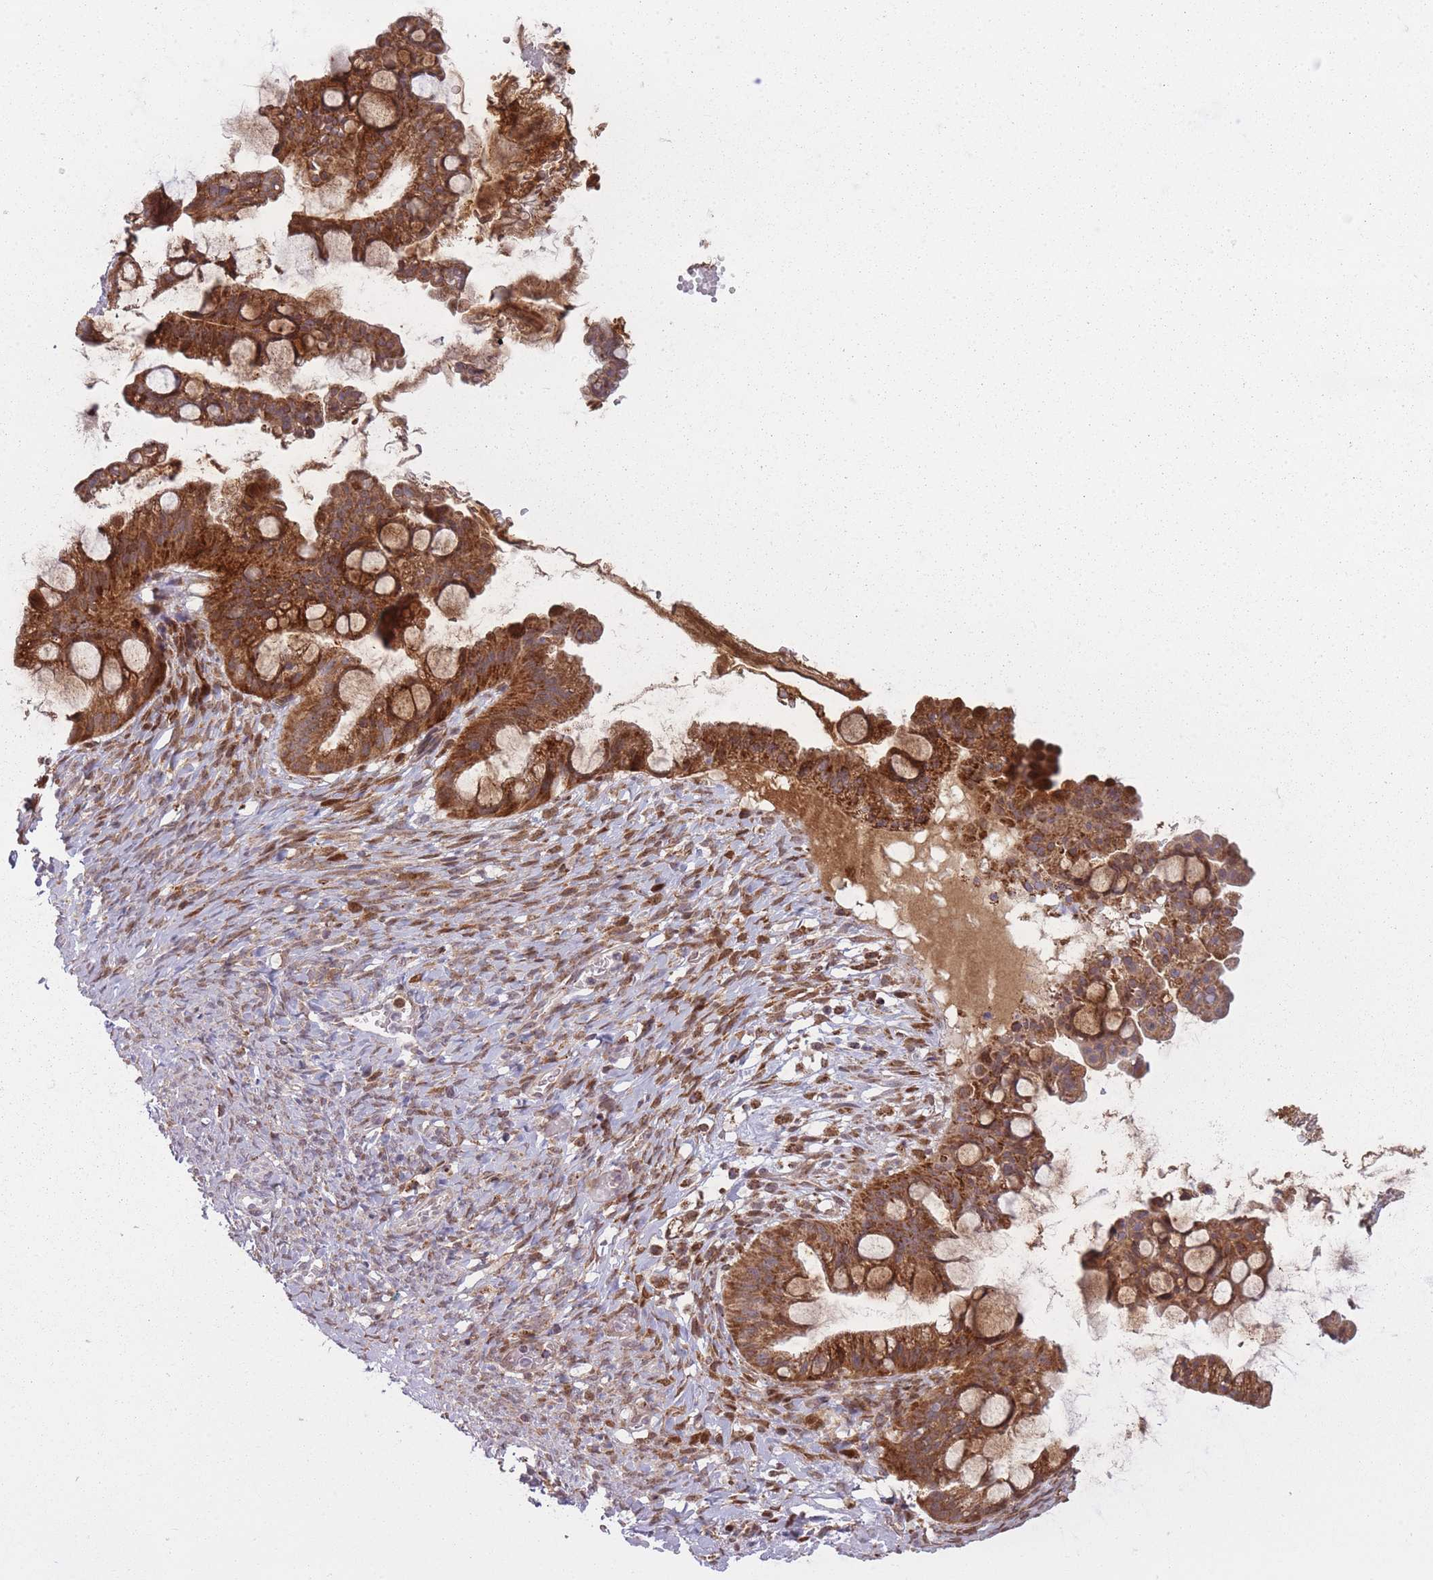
{"staining": {"intensity": "moderate", "quantity": ">75%", "location": "cytoplasmic/membranous"}, "tissue": "ovarian cancer", "cell_type": "Tumor cells", "image_type": "cancer", "snomed": [{"axis": "morphology", "description": "Cystadenocarcinoma, mucinous, NOS"}, {"axis": "topography", "description": "Ovary"}], "caption": "A histopathology image of ovarian mucinous cystadenocarcinoma stained for a protein reveals moderate cytoplasmic/membranous brown staining in tumor cells.", "gene": "LGALS9", "patient": {"sex": "female", "age": 73}}